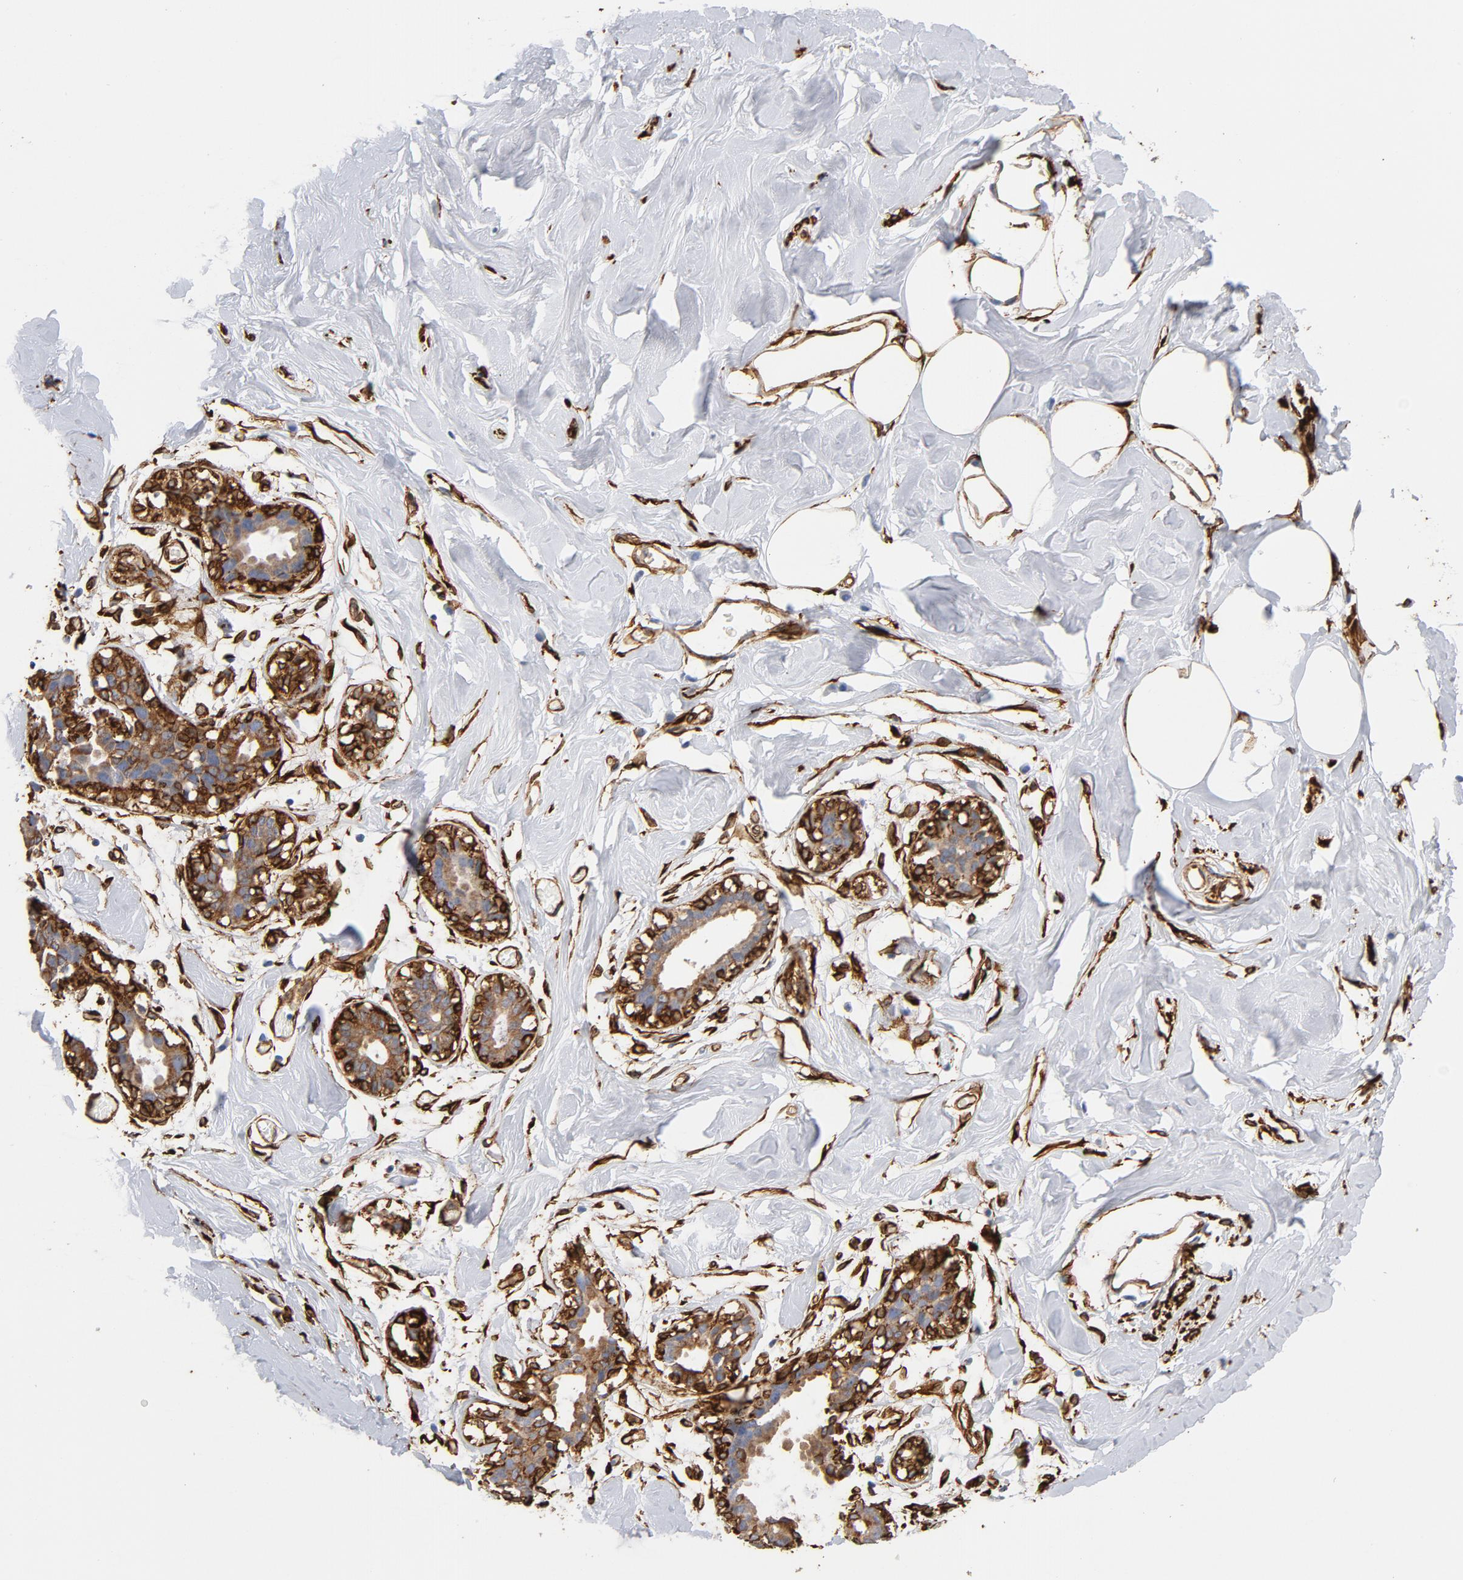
{"staining": {"intensity": "strong", "quantity": "25%-75%", "location": "cytoplasmic/membranous"}, "tissue": "breast", "cell_type": "Adipocytes", "image_type": "normal", "snomed": [{"axis": "morphology", "description": "Normal tissue, NOS"}, {"axis": "topography", "description": "Breast"}, {"axis": "topography", "description": "Adipose tissue"}], "caption": "High-magnification brightfield microscopy of normal breast stained with DAB (brown) and counterstained with hematoxylin (blue). adipocytes exhibit strong cytoplasmic/membranous positivity is appreciated in about25%-75% of cells.", "gene": "SERPINH1", "patient": {"sex": "female", "age": 25}}